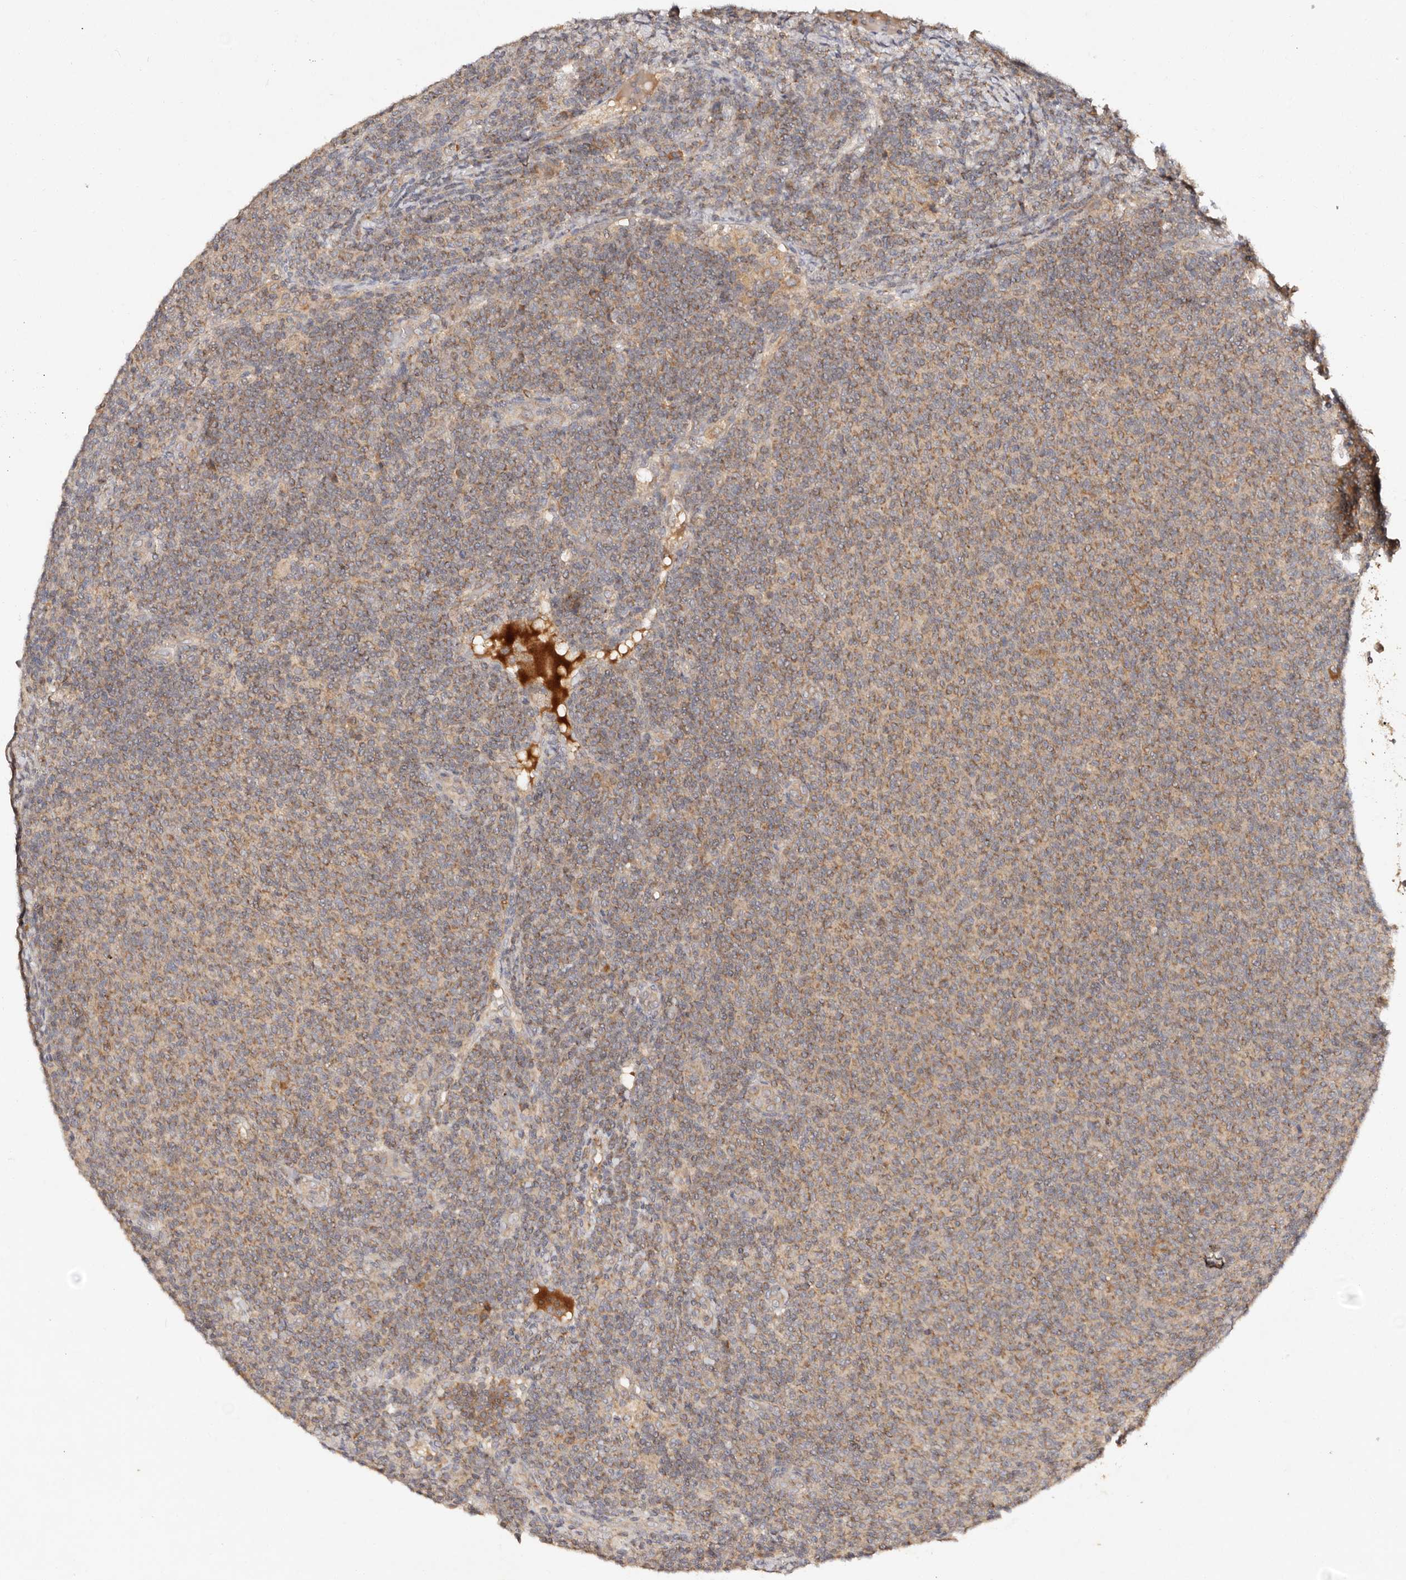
{"staining": {"intensity": "moderate", "quantity": ">75%", "location": "cytoplasmic/membranous"}, "tissue": "lymphoma", "cell_type": "Tumor cells", "image_type": "cancer", "snomed": [{"axis": "morphology", "description": "Malignant lymphoma, non-Hodgkin's type, Low grade"}, {"axis": "topography", "description": "Lymph node"}], "caption": "Immunohistochemistry (IHC) of malignant lymphoma, non-Hodgkin's type (low-grade) shows medium levels of moderate cytoplasmic/membranous positivity in approximately >75% of tumor cells.", "gene": "DENND11", "patient": {"sex": "male", "age": 66}}